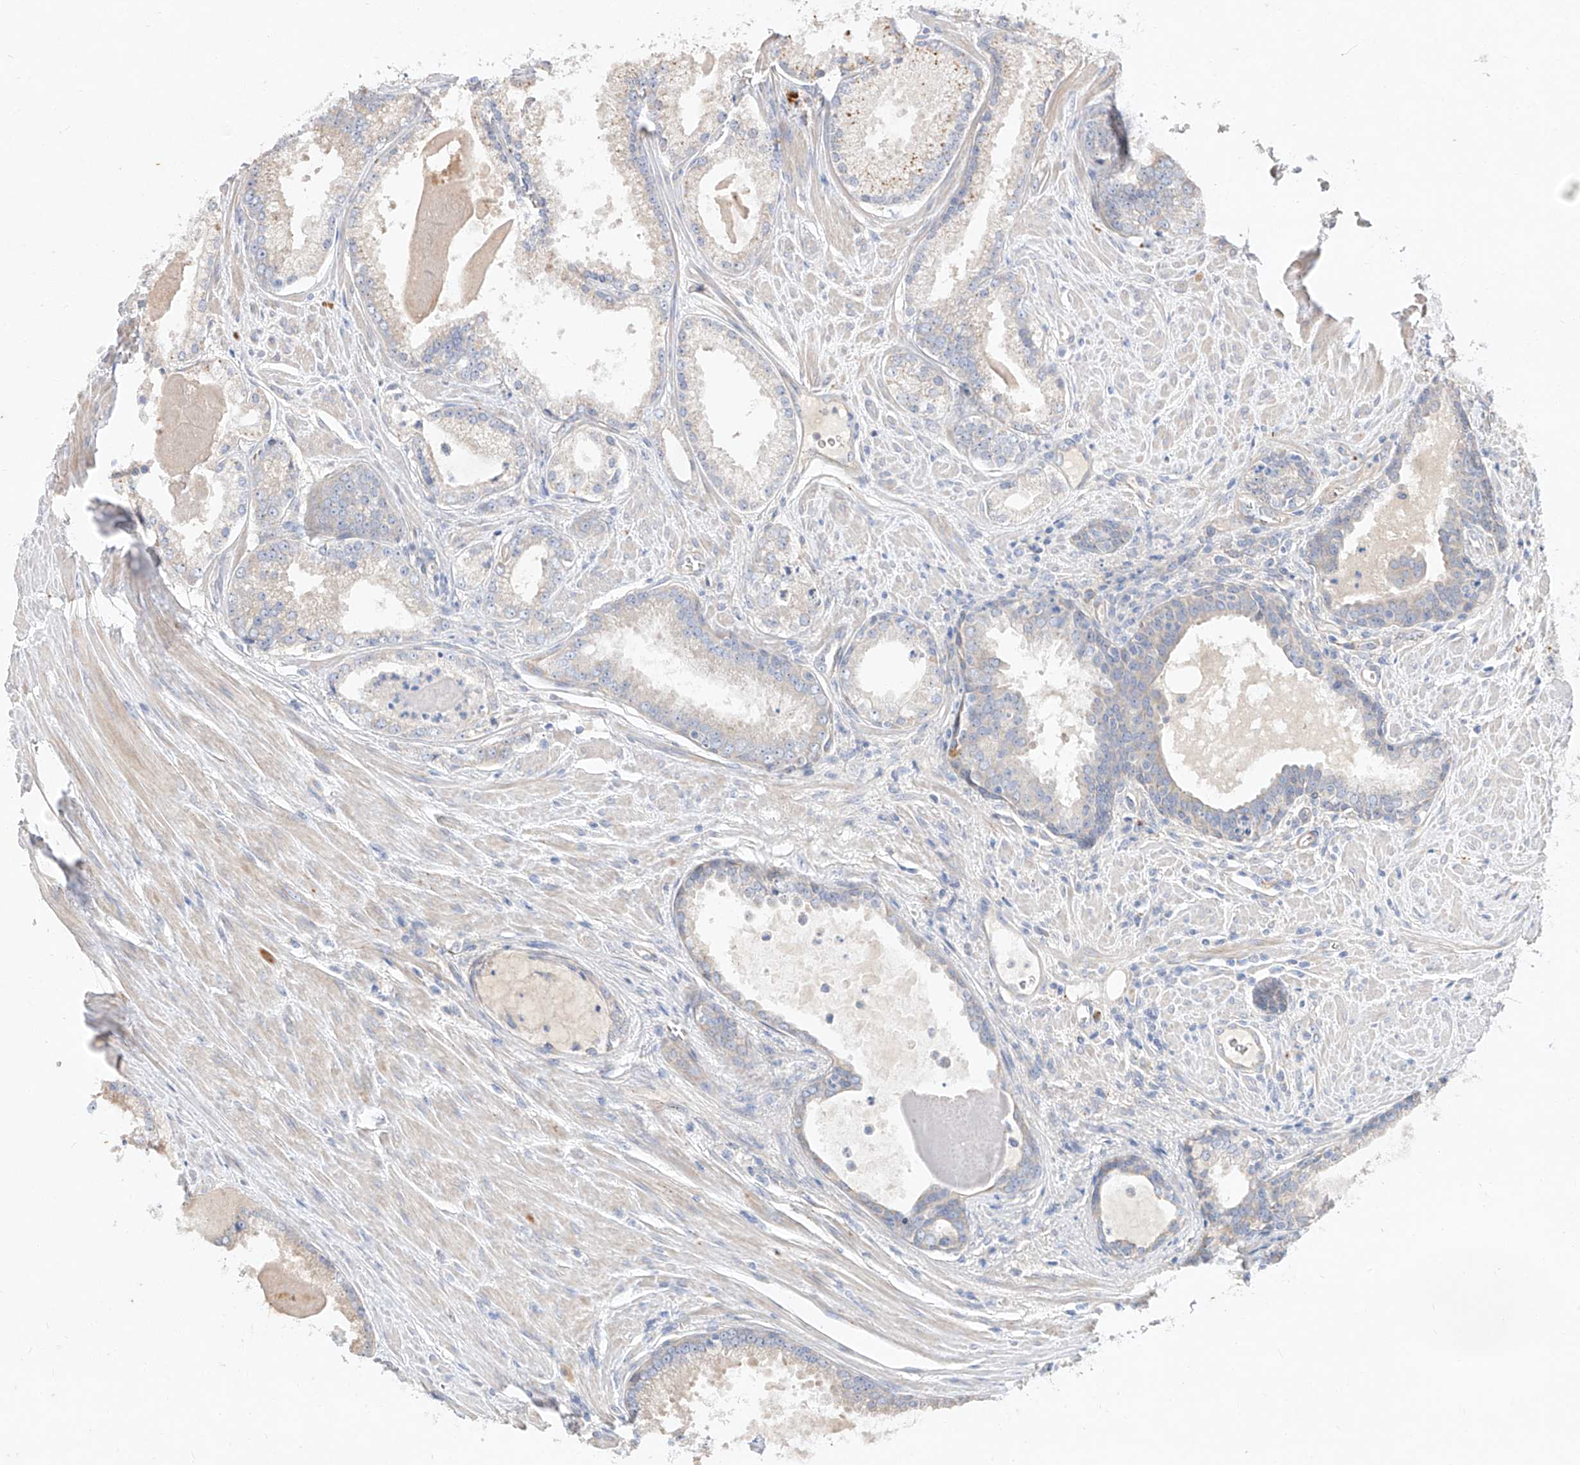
{"staining": {"intensity": "negative", "quantity": "none", "location": "none"}, "tissue": "prostate cancer", "cell_type": "Tumor cells", "image_type": "cancer", "snomed": [{"axis": "morphology", "description": "Adenocarcinoma, Low grade"}, {"axis": "topography", "description": "Prostate"}], "caption": "There is no significant positivity in tumor cells of prostate cancer (low-grade adenocarcinoma). The staining is performed using DAB brown chromogen with nuclei counter-stained in using hematoxylin.", "gene": "DIRAS3", "patient": {"sex": "male", "age": 54}}